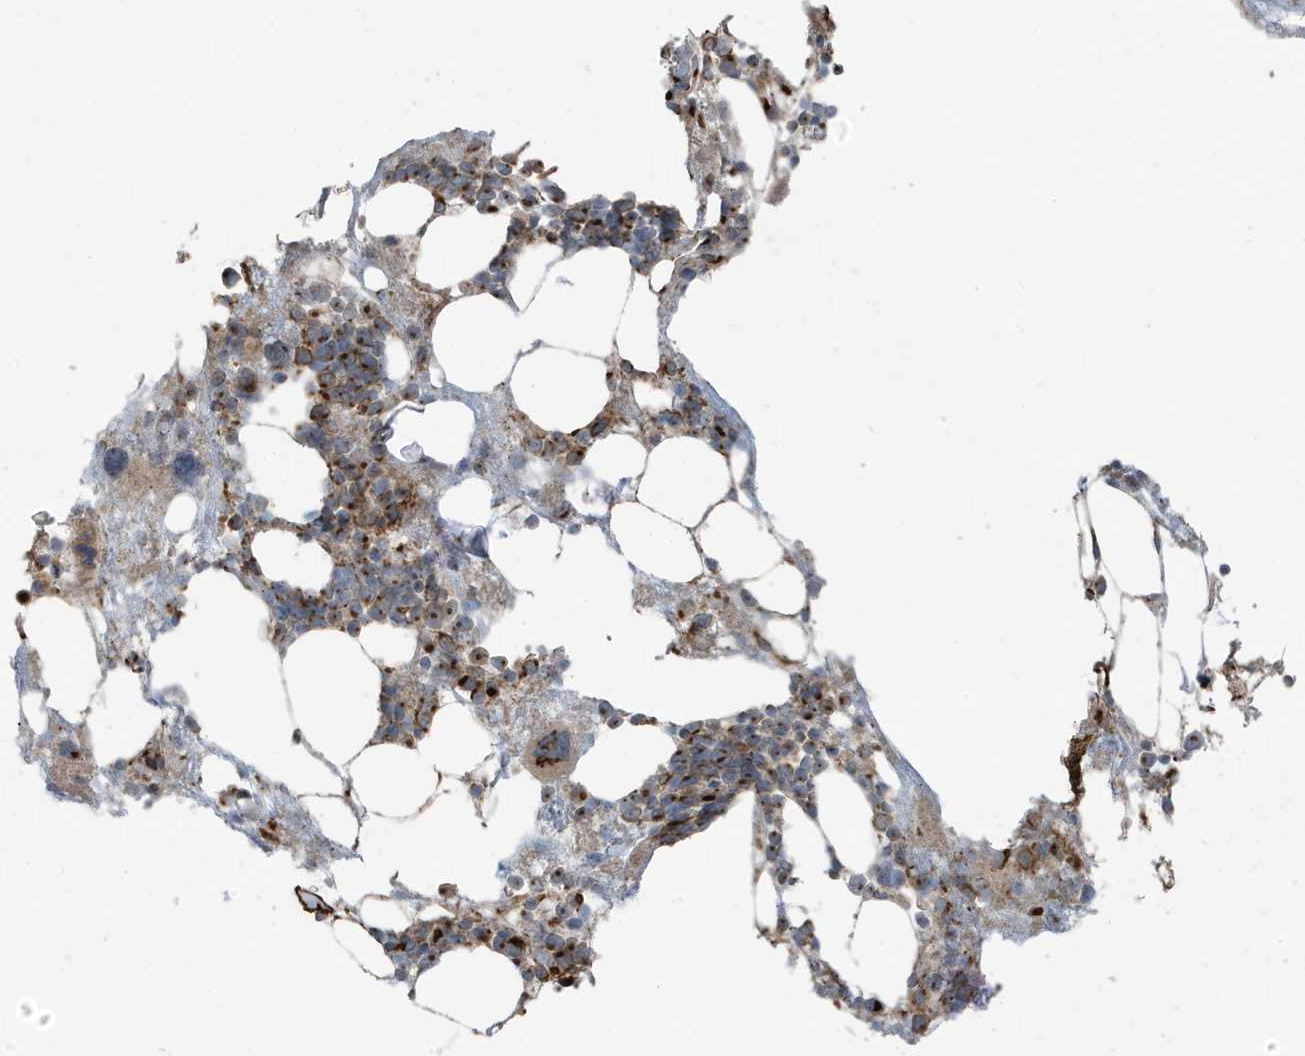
{"staining": {"intensity": "strong", "quantity": "25%-75%", "location": "cytoplasmic/membranous"}, "tissue": "bone marrow", "cell_type": "Hematopoietic cells", "image_type": "normal", "snomed": [{"axis": "morphology", "description": "Normal tissue, NOS"}, {"axis": "topography", "description": "Bone marrow"}], "caption": "Hematopoietic cells show high levels of strong cytoplasmic/membranous staining in approximately 25%-75% of cells in normal human bone marrow. (Stains: DAB in brown, nuclei in blue, Microscopy: brightfield microscopy at high magnification).", "gene": "GOLGA4", "patient": {"sex": "male", "age": 58}}